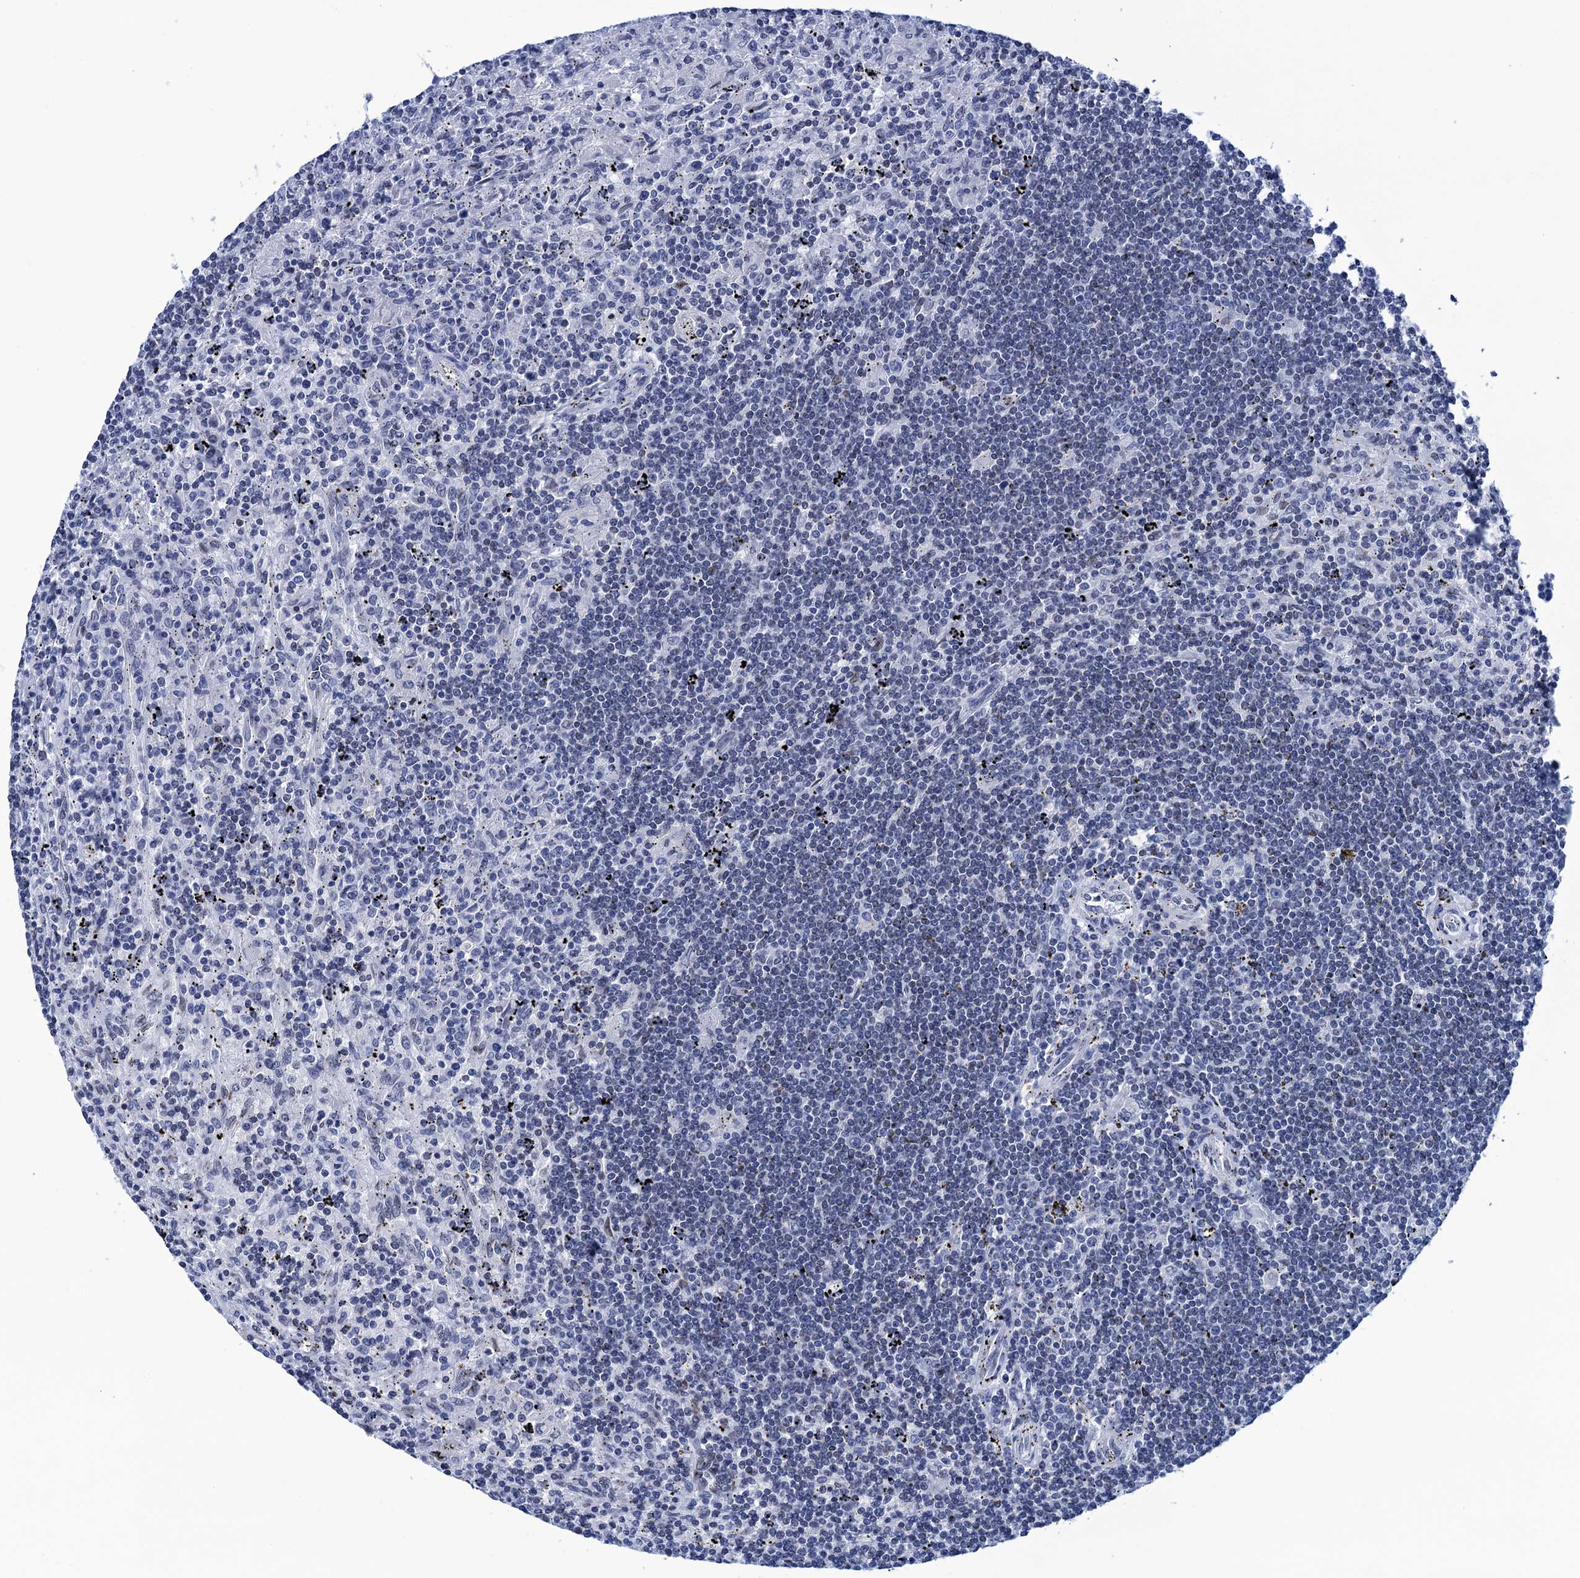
{"staining": {"intensity": "negative", "quantity": "none", "location": "none"}, "tissue": "lymphoma", "cell_type": "Tumor cells", "image_type": "cancer", "snomed": [{"axis": "morphology", "description": "Malignant lymphoma, non-Hodgkin's type, Low grade"}, {"axis": "topography", "description": "Spleen"}], "caption": "IHC image of neoplastic tissue: human low-grade malignant lymphoma, non-Hodgkin's type stained with DAB reveals no significant protein staining in tumor cells.", "gene": "METTL25", "patient": {"sex": "male", "age": 76}}